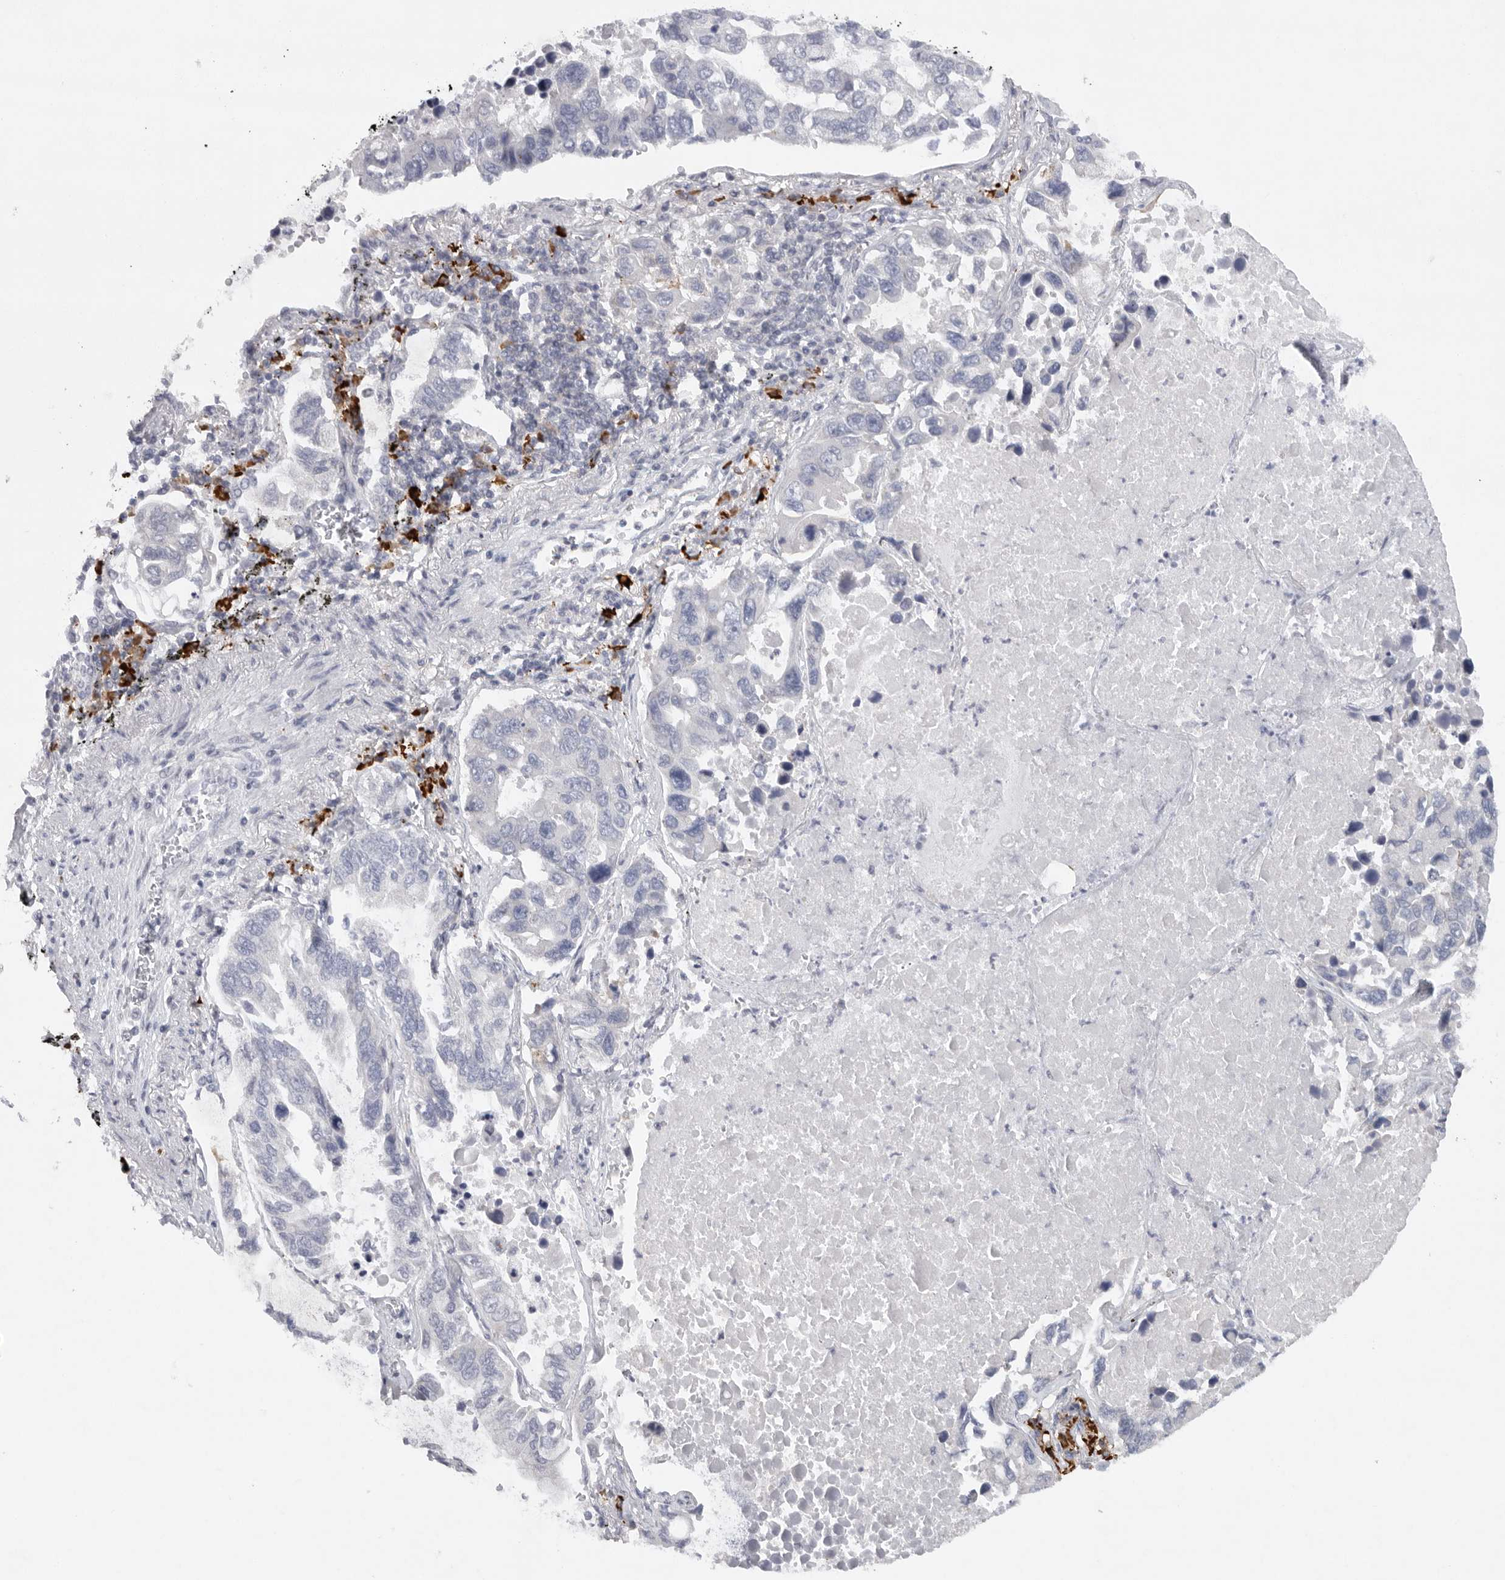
{"staining": {"intensity": "negative", "quantity": "none", "location": "none"}, "tissue": "lung cancer", "cell_type": "Tumor cells", "image_type": "cancer", "snomed": [{"axis": "morphology", "description": "Adenocarcinoma, NOS"}, {"axis": "topography", "description": "Lung"}], "caption": "Protein analysis of adenocarcinoma (lung) demonstrates no significant expression in tumor cells.", "gene": "TMEM69", "patient": {"sex": "male", "age": 64}}